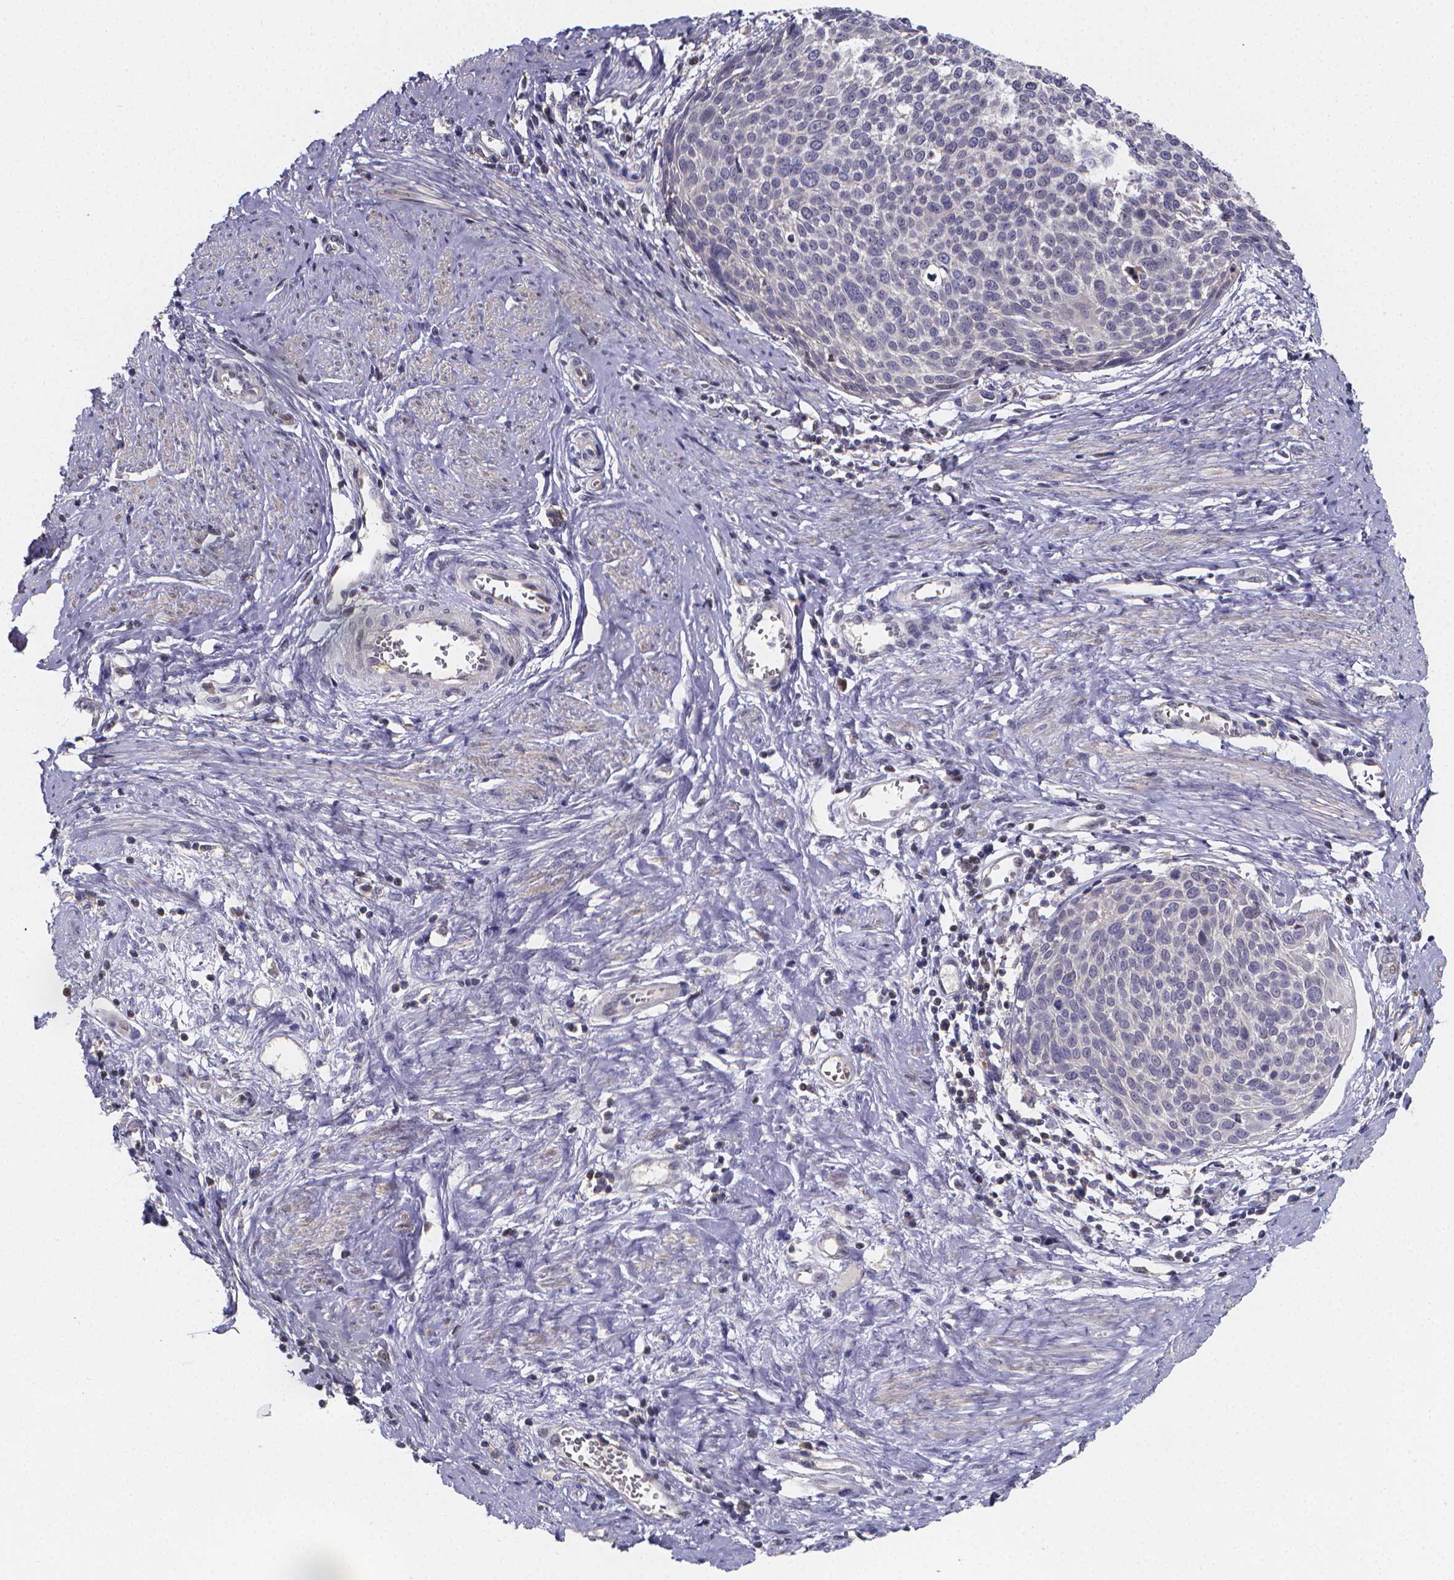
{"staining": {"intensity": "negative", "quantity": "none", "location": "none"}, "tissue": "cervical cancer", "cell_type": "Tumor cells", "image_type": "cancer", "snomed": [{"axis": "morphology", "description": "Squamous cell carcinoma, NOS"}, {"axis": "topography", "description": "Cervix"}], "caption": "There is no significant expression in tumor cells of cervical squamous cell carcinoma.", "gene": "PAH", "patient": {"sex": "female", "age": 39}}